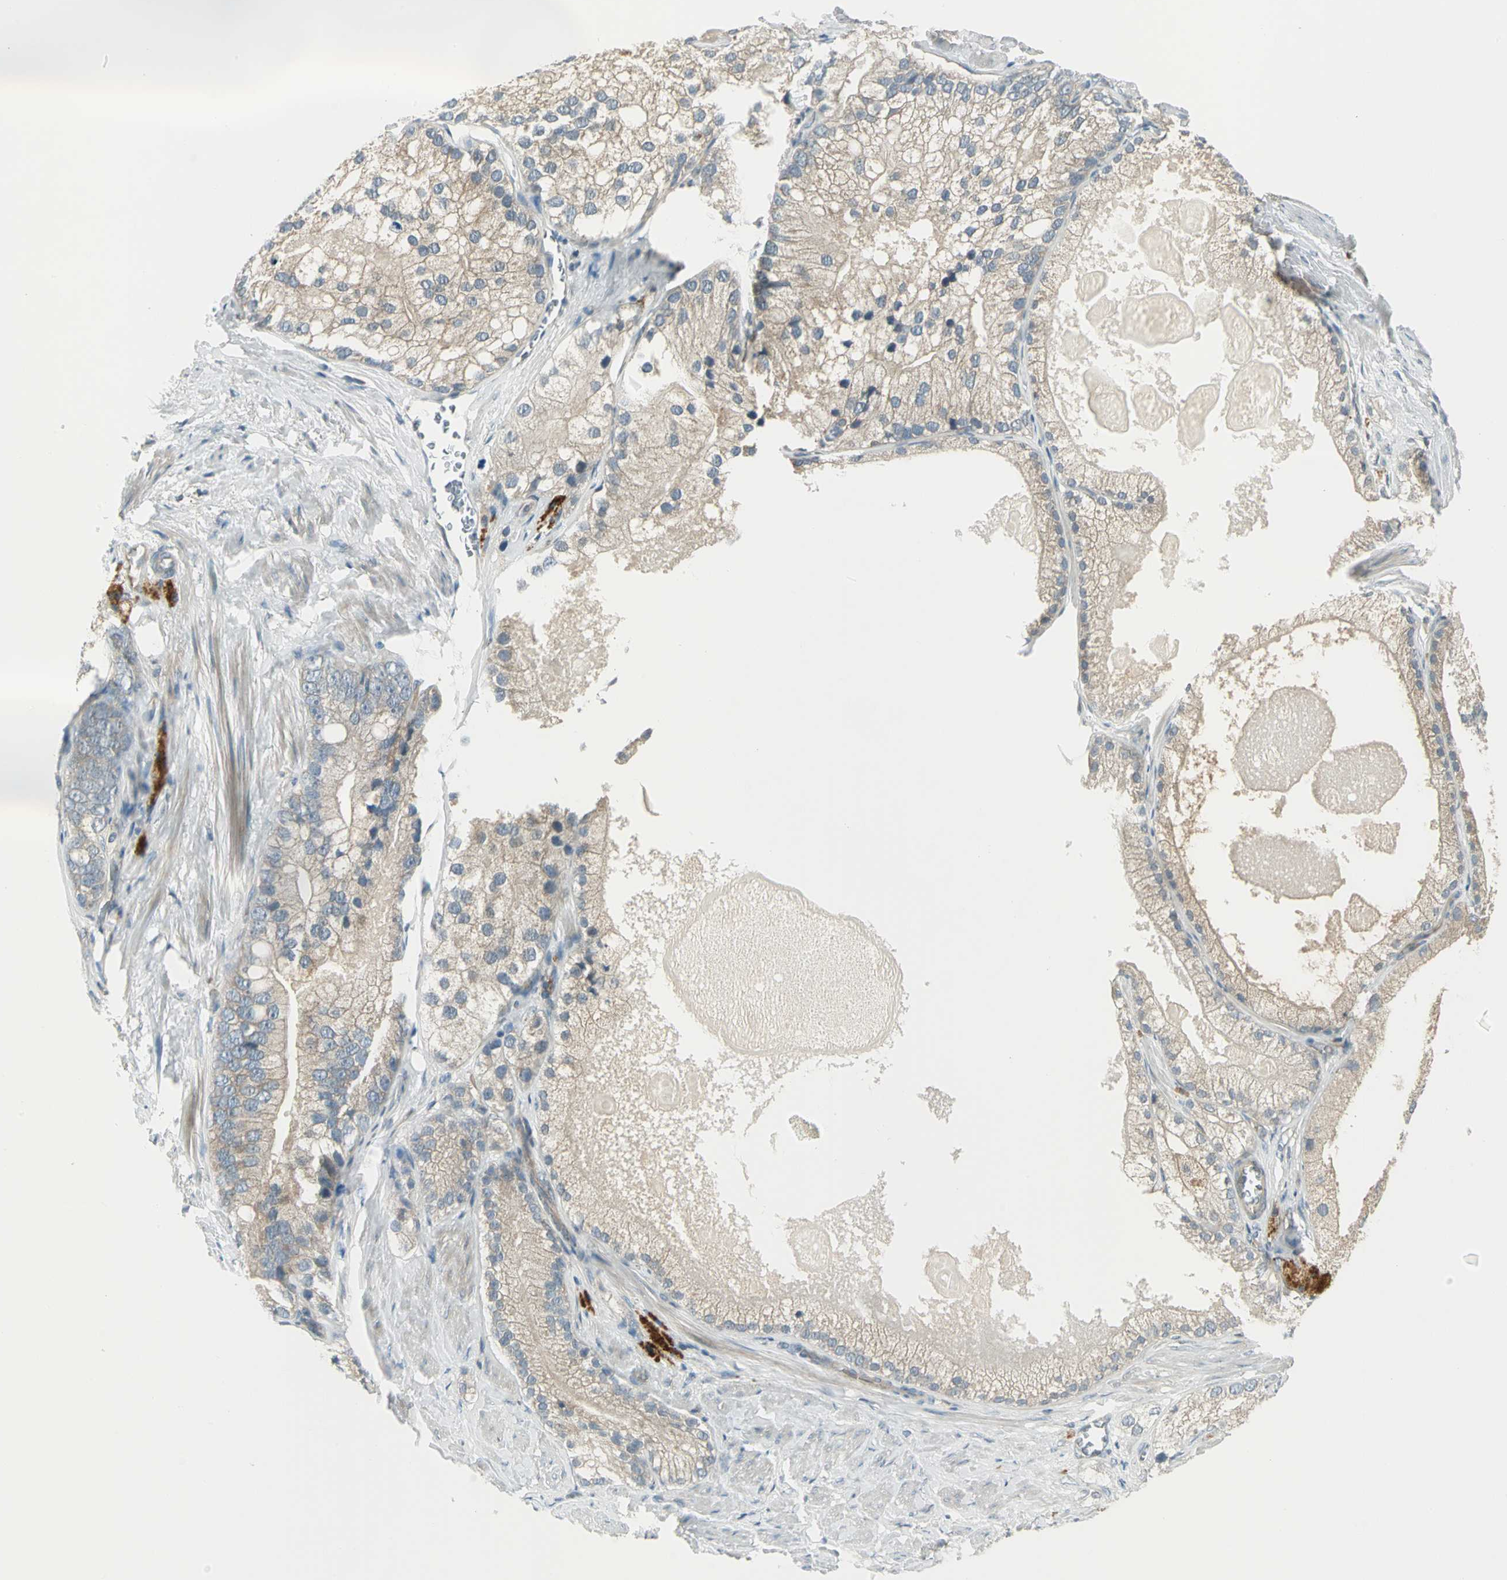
{"staining": {"intensity": "weak", "quantity": ">75%", "location": "cytoplasmic/membranous"}, "tissue": "prostate cancer", "cell_type": "Tumor cells", "image_type": "cancer", "snomed": [{"axis": "morphology", "description": "Adenocarcinoma, Low grade"}, {"axis": "topography", "description": "Prostate"}], "caption": "Immunohistochemical staining of prostate cancer (low-grade adenocarcinoma) exhibits weak cytoplasmic/membranous protein staining in about >75% of tumor cells. The protein of interest is shown in brown color, while the nuclei are stained blue.", "gene": "PRKAA1", "patient": {"sex": "male", "age": 69}}